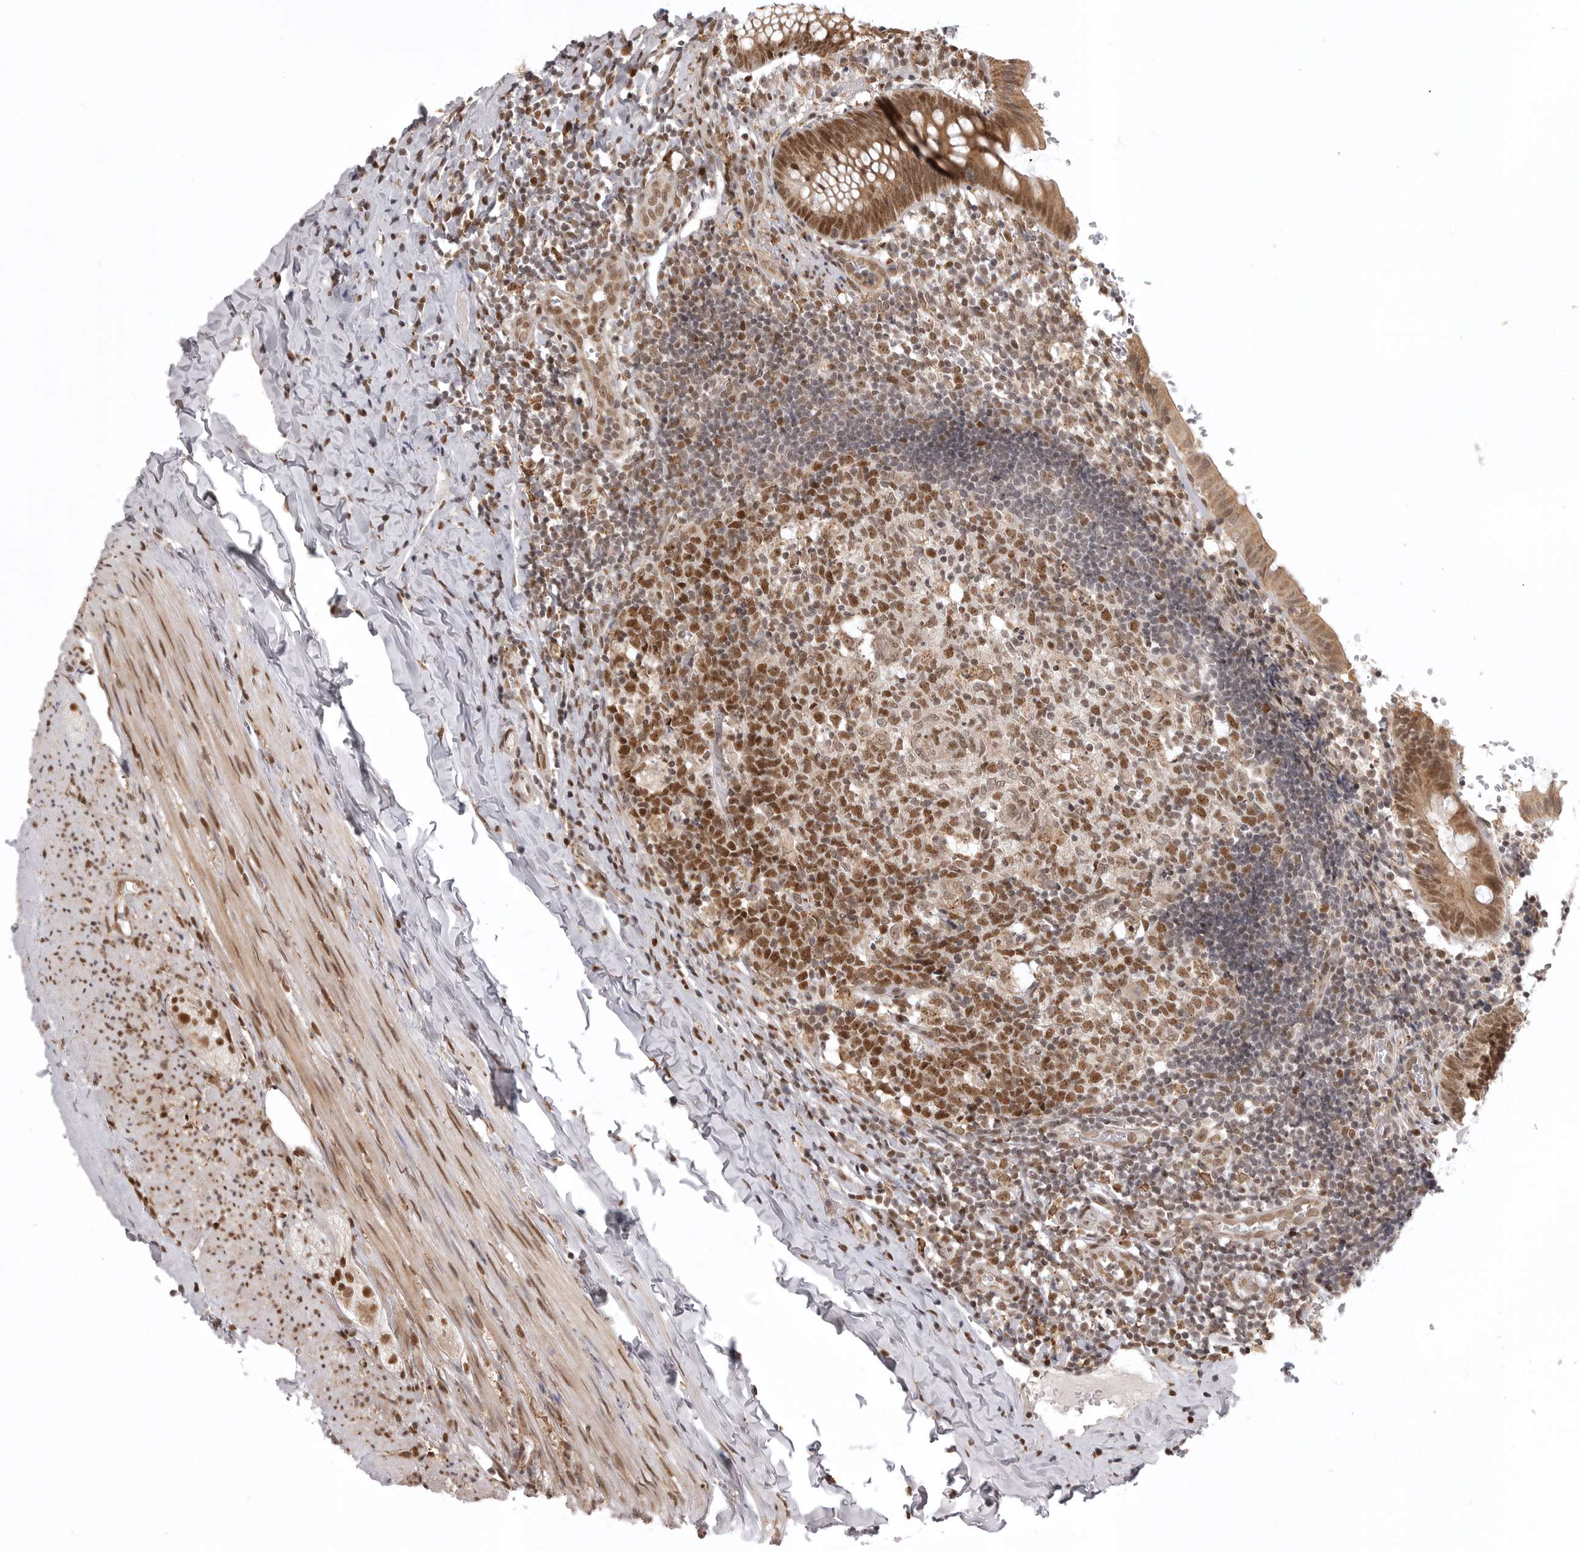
{"staining": {"intensity": "moderate", "quantity": ">75%", "location": "cytoplasmic/membranous,nuclear"}, "tissue": "appendix", "cell_type": "Glandular cells", "image_type": "normal", "snomed": [{"axis": "morphology", "description": "Normal tissue, NOS"}, {"axis": "topography", "description": "Appendix"}], "caption": "This is a photomicrograph of immunohistochemistry (IHC) staining of normal appendix, which shows moderate staining in the cytoplasmic/membranous,nuclear of glandular cells.", "gene": "ISG20L2", "patient": {"sex": "male", "age": 8}}